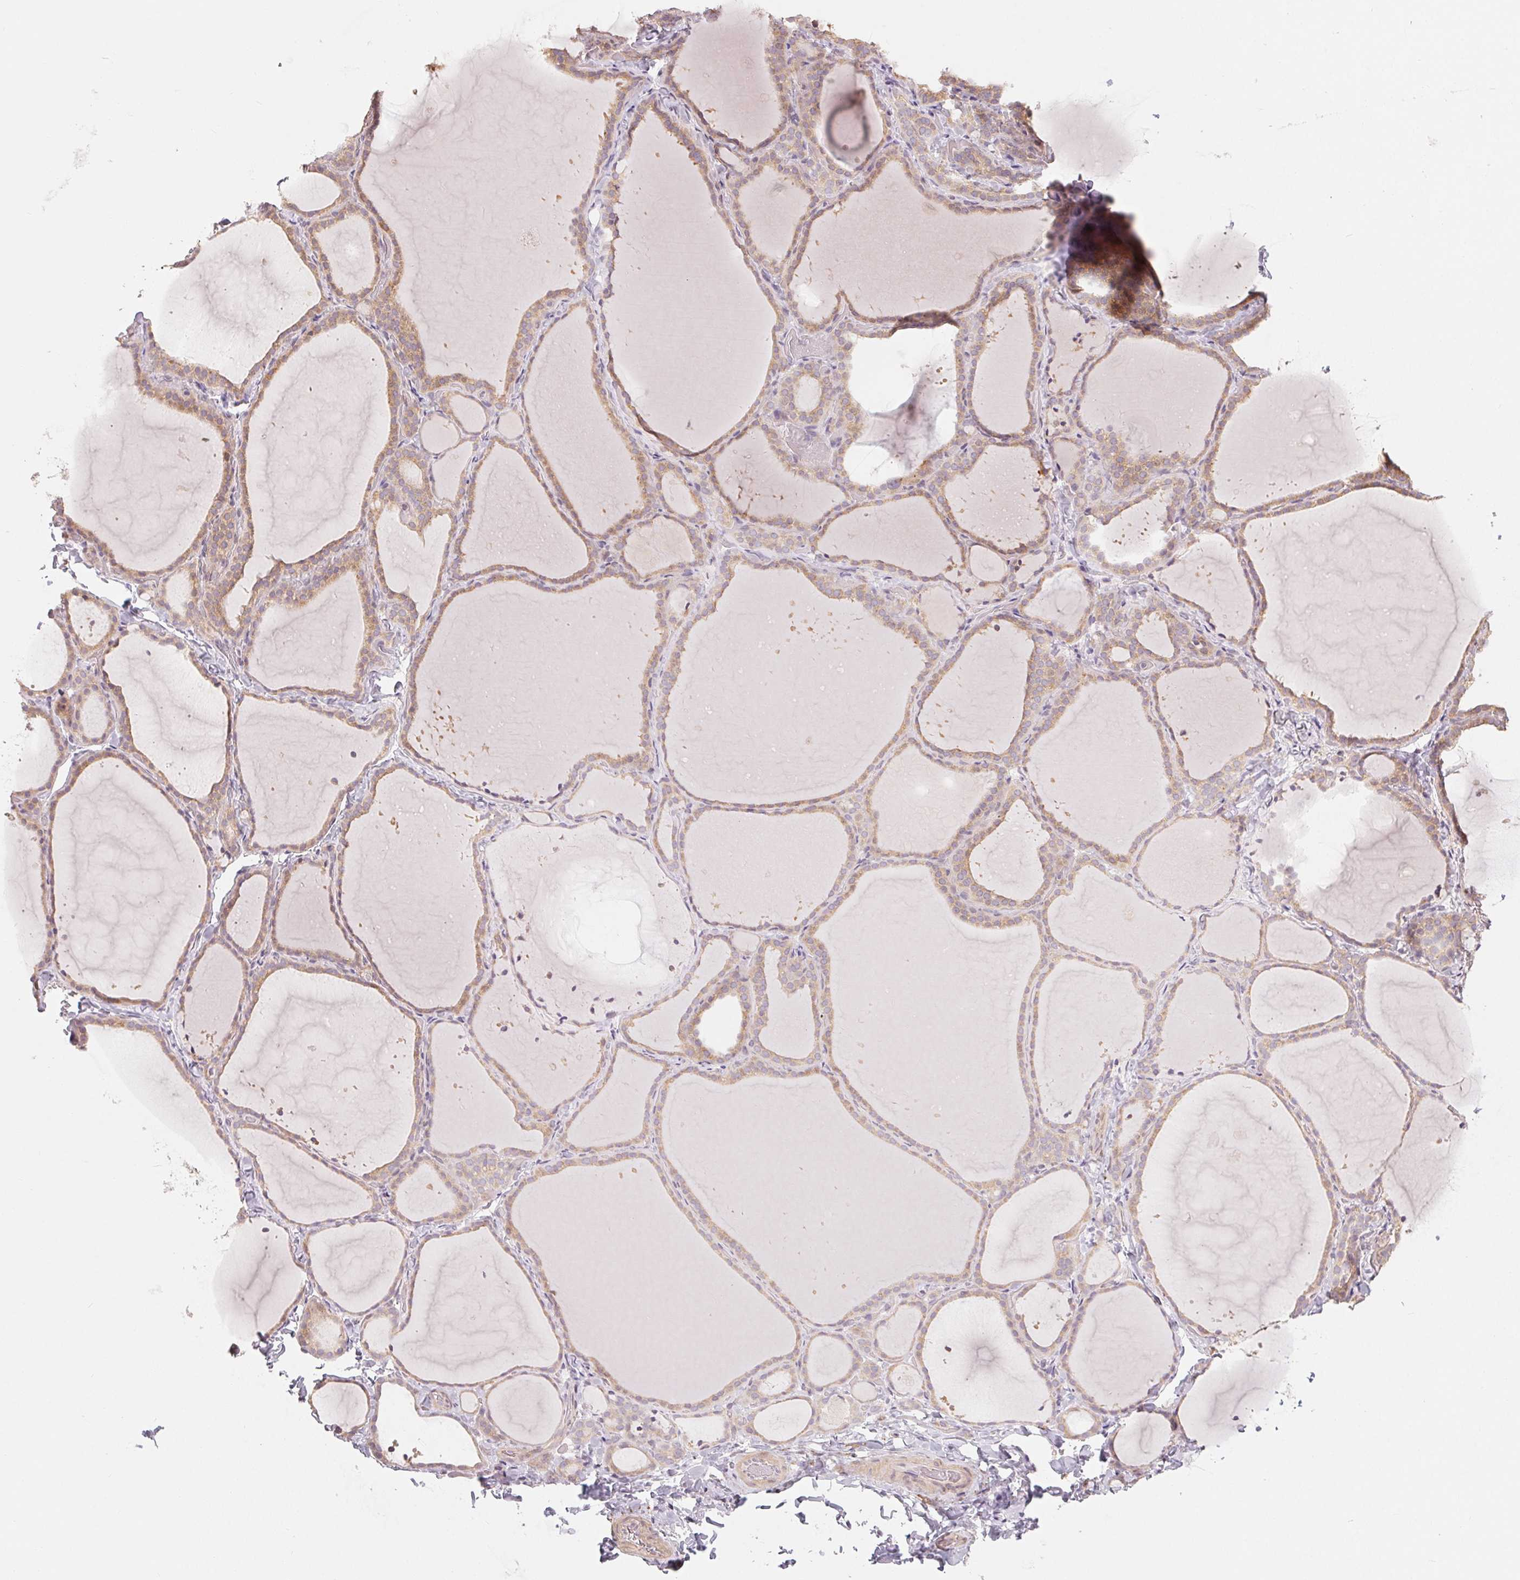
{"staining": {"intensity": "weak", "quantity": "25%-75%", "location": "cytoplasmic/membranous"}, "tissue": "thyroid gland", "cell_type": "Glandular cells", "image_type": "normal", "snomed": [{"axis": "morphology", "description": "Normal tissue, NOS"}, {"axis": "topography", "description": "Thyroid gland"}], "caption": "Unremarkable thyroid gland was stained to show a protein in brown. There is low levels of weak cytoplasmic/membranous expression in approximately 25%-75% of glandular cells.", "gene": "DENND2C", "patient": {"sex": "female", "age": 22}}